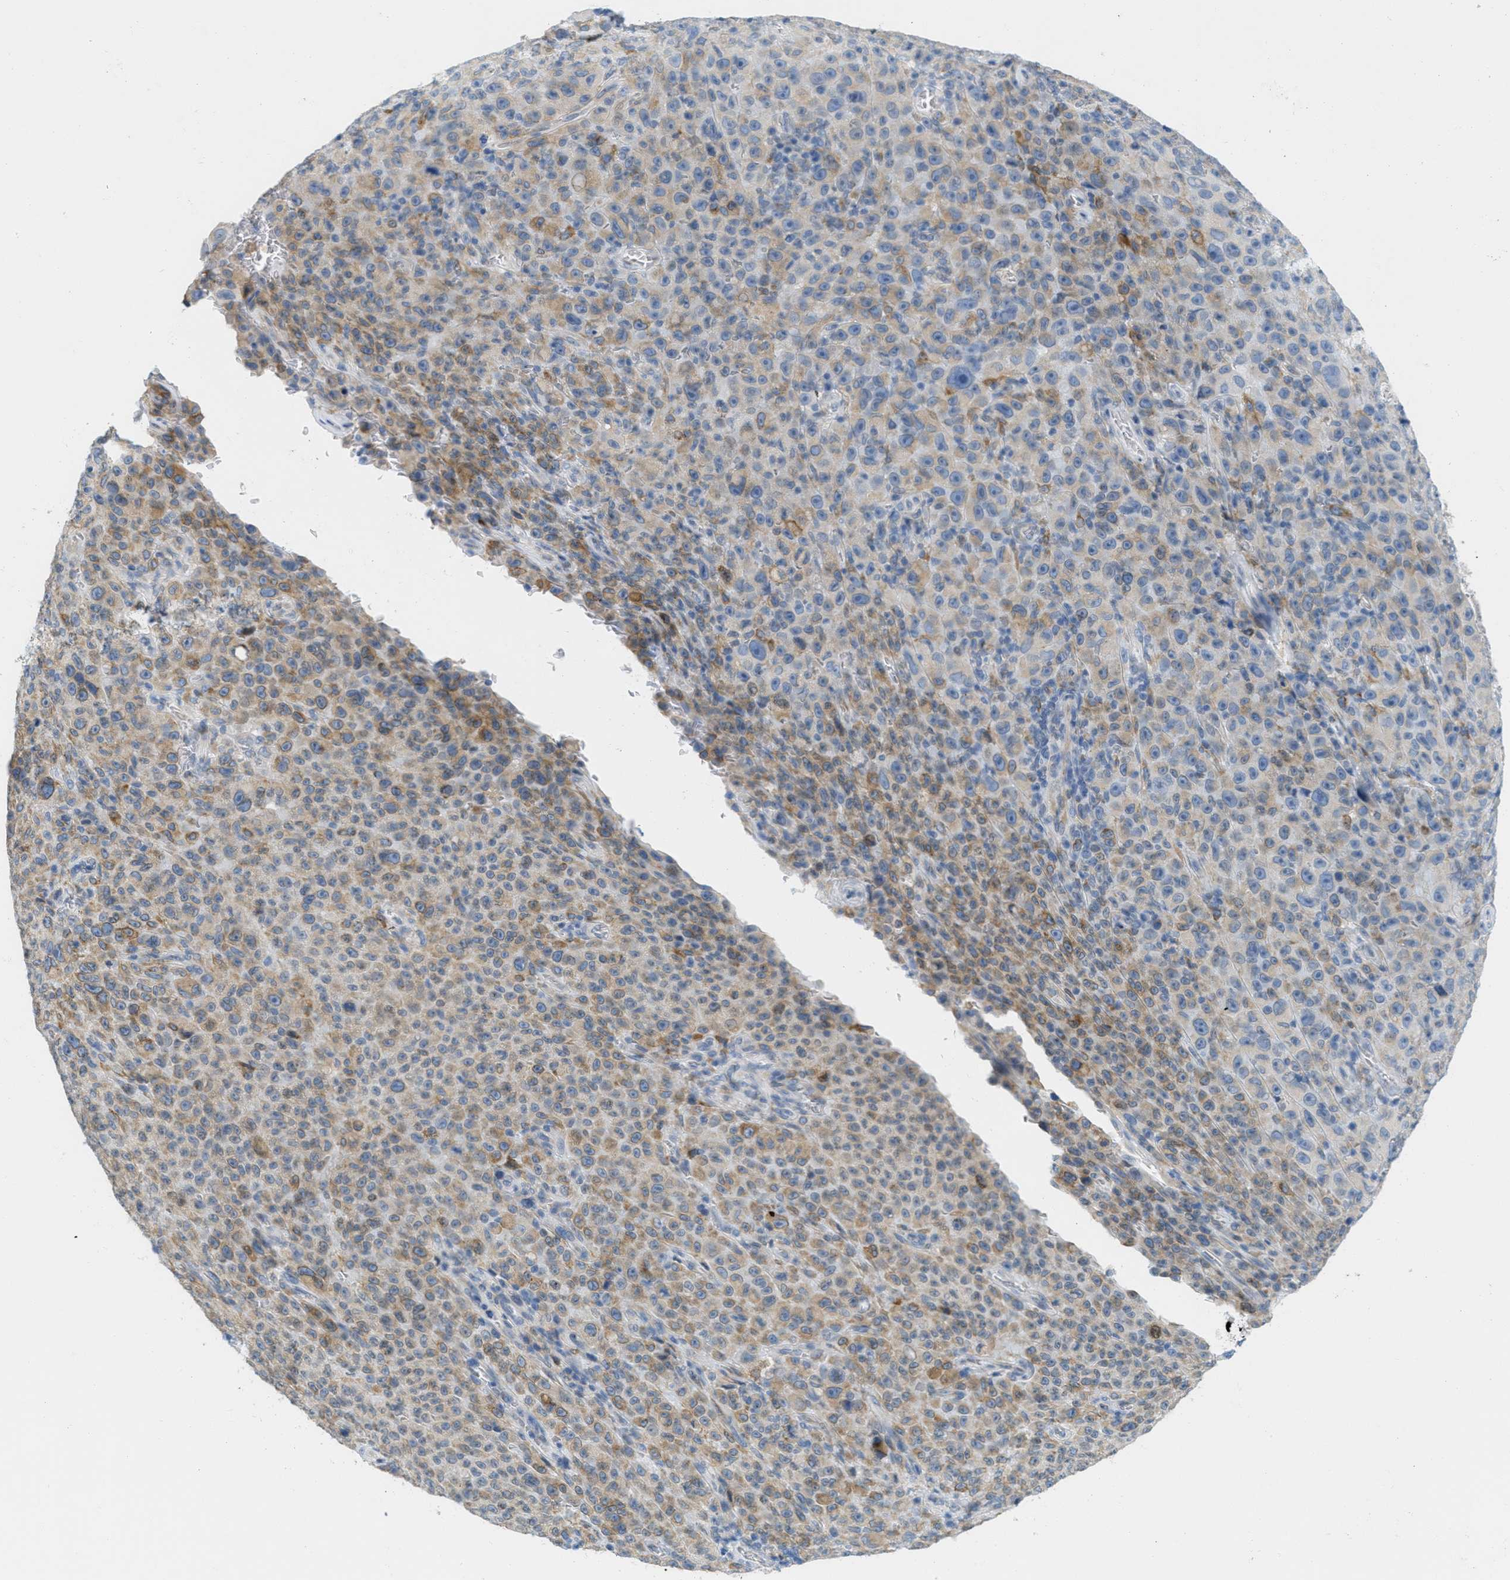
{"staining": {"intensity": "moderate", "quantity": "<25%", "location": "cytoplasmic/membranous"}, "tissue": "melanoma", "cell_type": "Tumor cells", "image_type": "cancer", "snomed": [{"axis": "morphology", "description": "Malignant melanoma, NOS"}, {"axis": "topography", "description": "Skin"}], "caption": "Protein expression analysis of human melanoma reveals moderate cytoplasmic/membranous staining in approximately <25% of tumor cells. The protein of interest is shown in brown color, while the nuclei are stained blue.", "gene": "TEX264", "patient": {"sex": "female", "age": 82}}